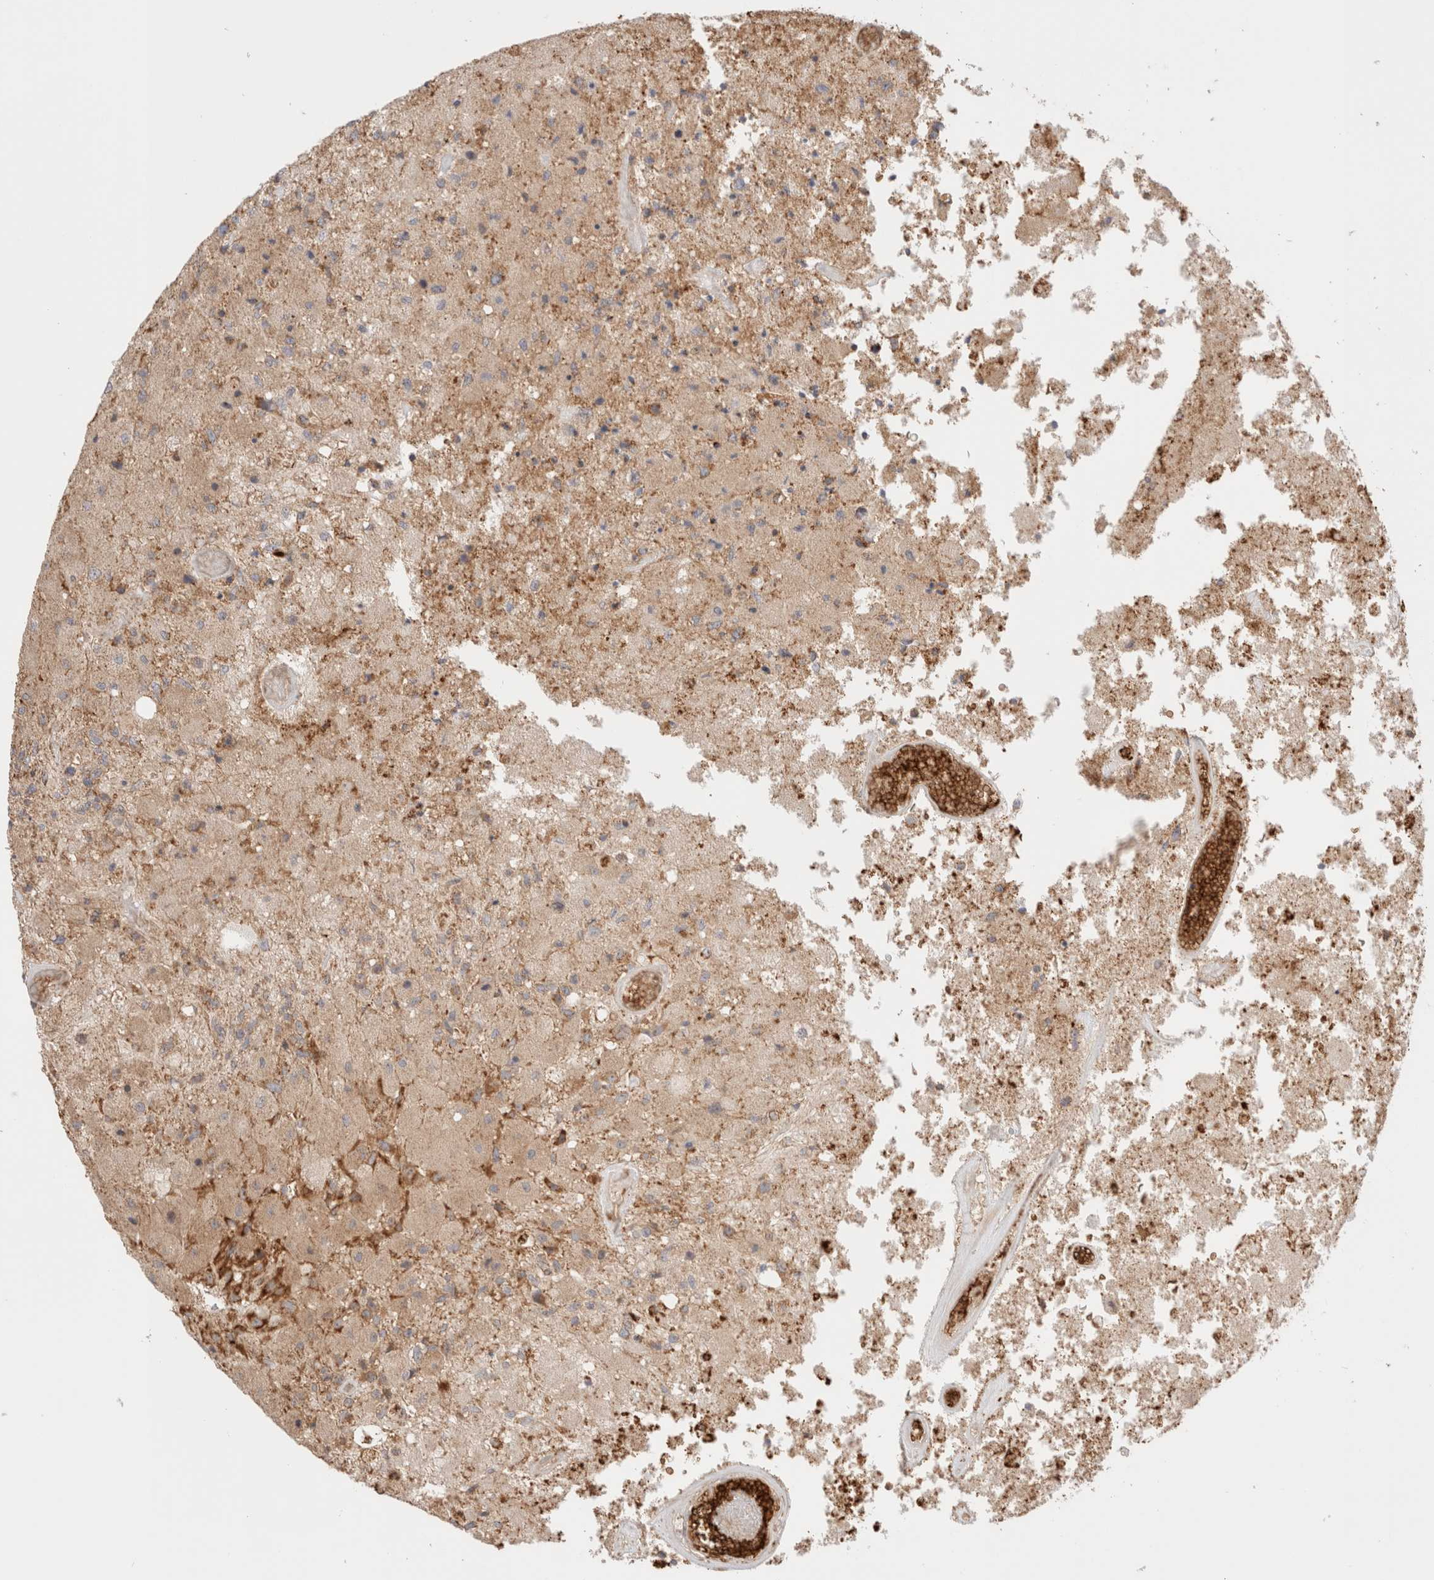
{"staining": {"intensity": "weak", "quantity": ">75%", "location": "cytoplasmic/membranous"}, "tissue": "glioma", "cell_type": "Tumor cells", "image_type": "cancer", "snomed": [{"axis": "morphology", "description": "Normal tissue, NOS"}, {"axis": "morphology", "description": "Glioma, malignant, High grade"}, {"axis": "topography", "description": "Cerebral cortex"}], "caption": "DAB immunohistochemical staining of human malignant glioma (high-grade) exhibits weak cytoplasmic/membranous protein staining in about >75% of tumor cells.", "gene": "UTS2B", "patient": {"sex": "male", "age": 77}}